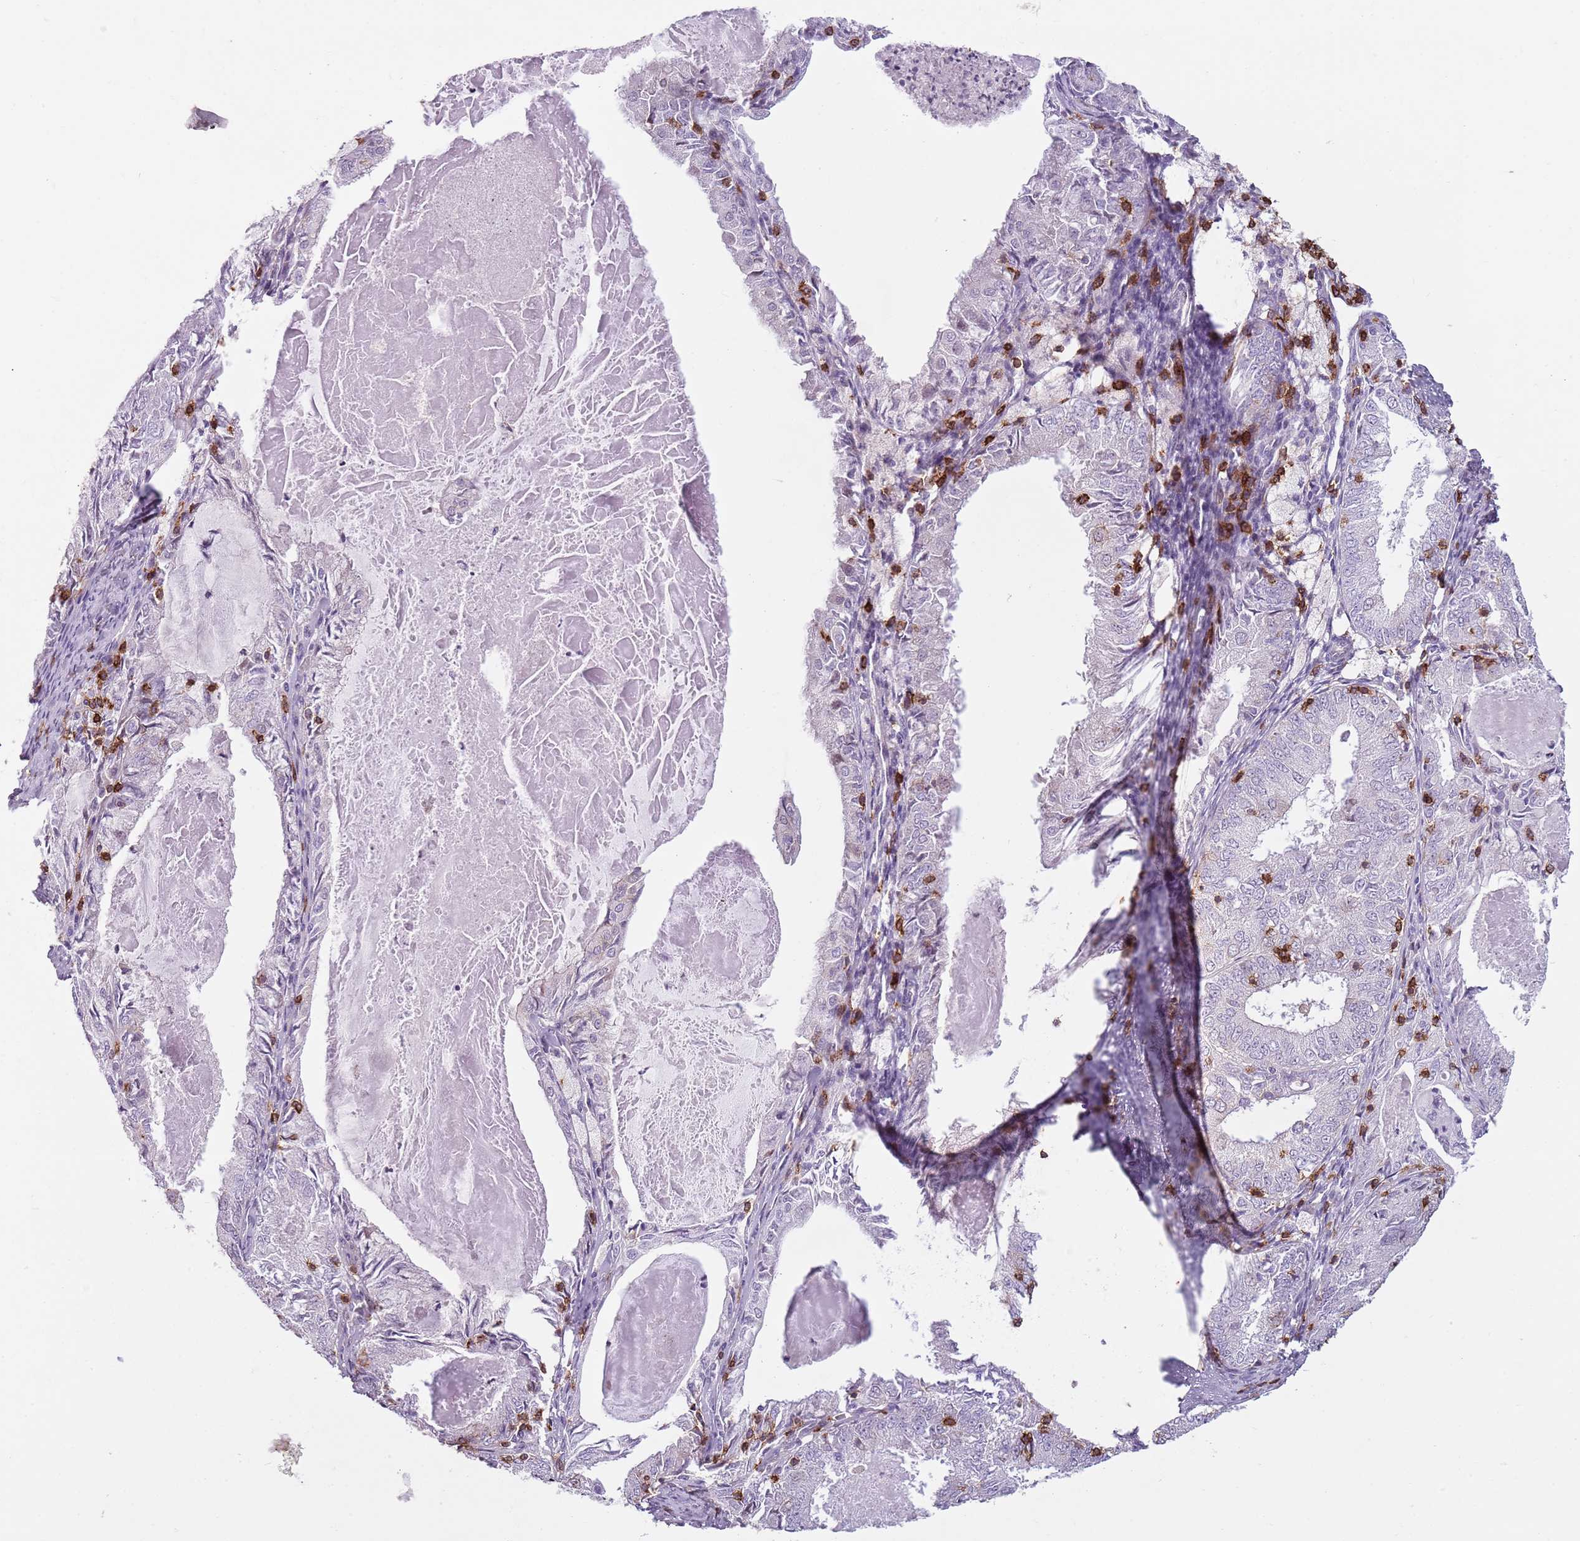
{"staining": {"intensity": "negative", "quantity": "none", "location": "none"}, "tissue": "endometrial cancer", "cell_type": "Tumor cells", "image_type": "cancer", "snomed": [{"axis": "morphology", "description": "Adenocarcinoma, NOS"}, {"axis": "topography", "description": "Endometrium"}], "caption": "This is an IHC histopathology image of endometrial adenocarcinoma. There is no expression in tumor cells.", "gene": "ZNF583", "patient": {"sex": "female", "age": 57}}